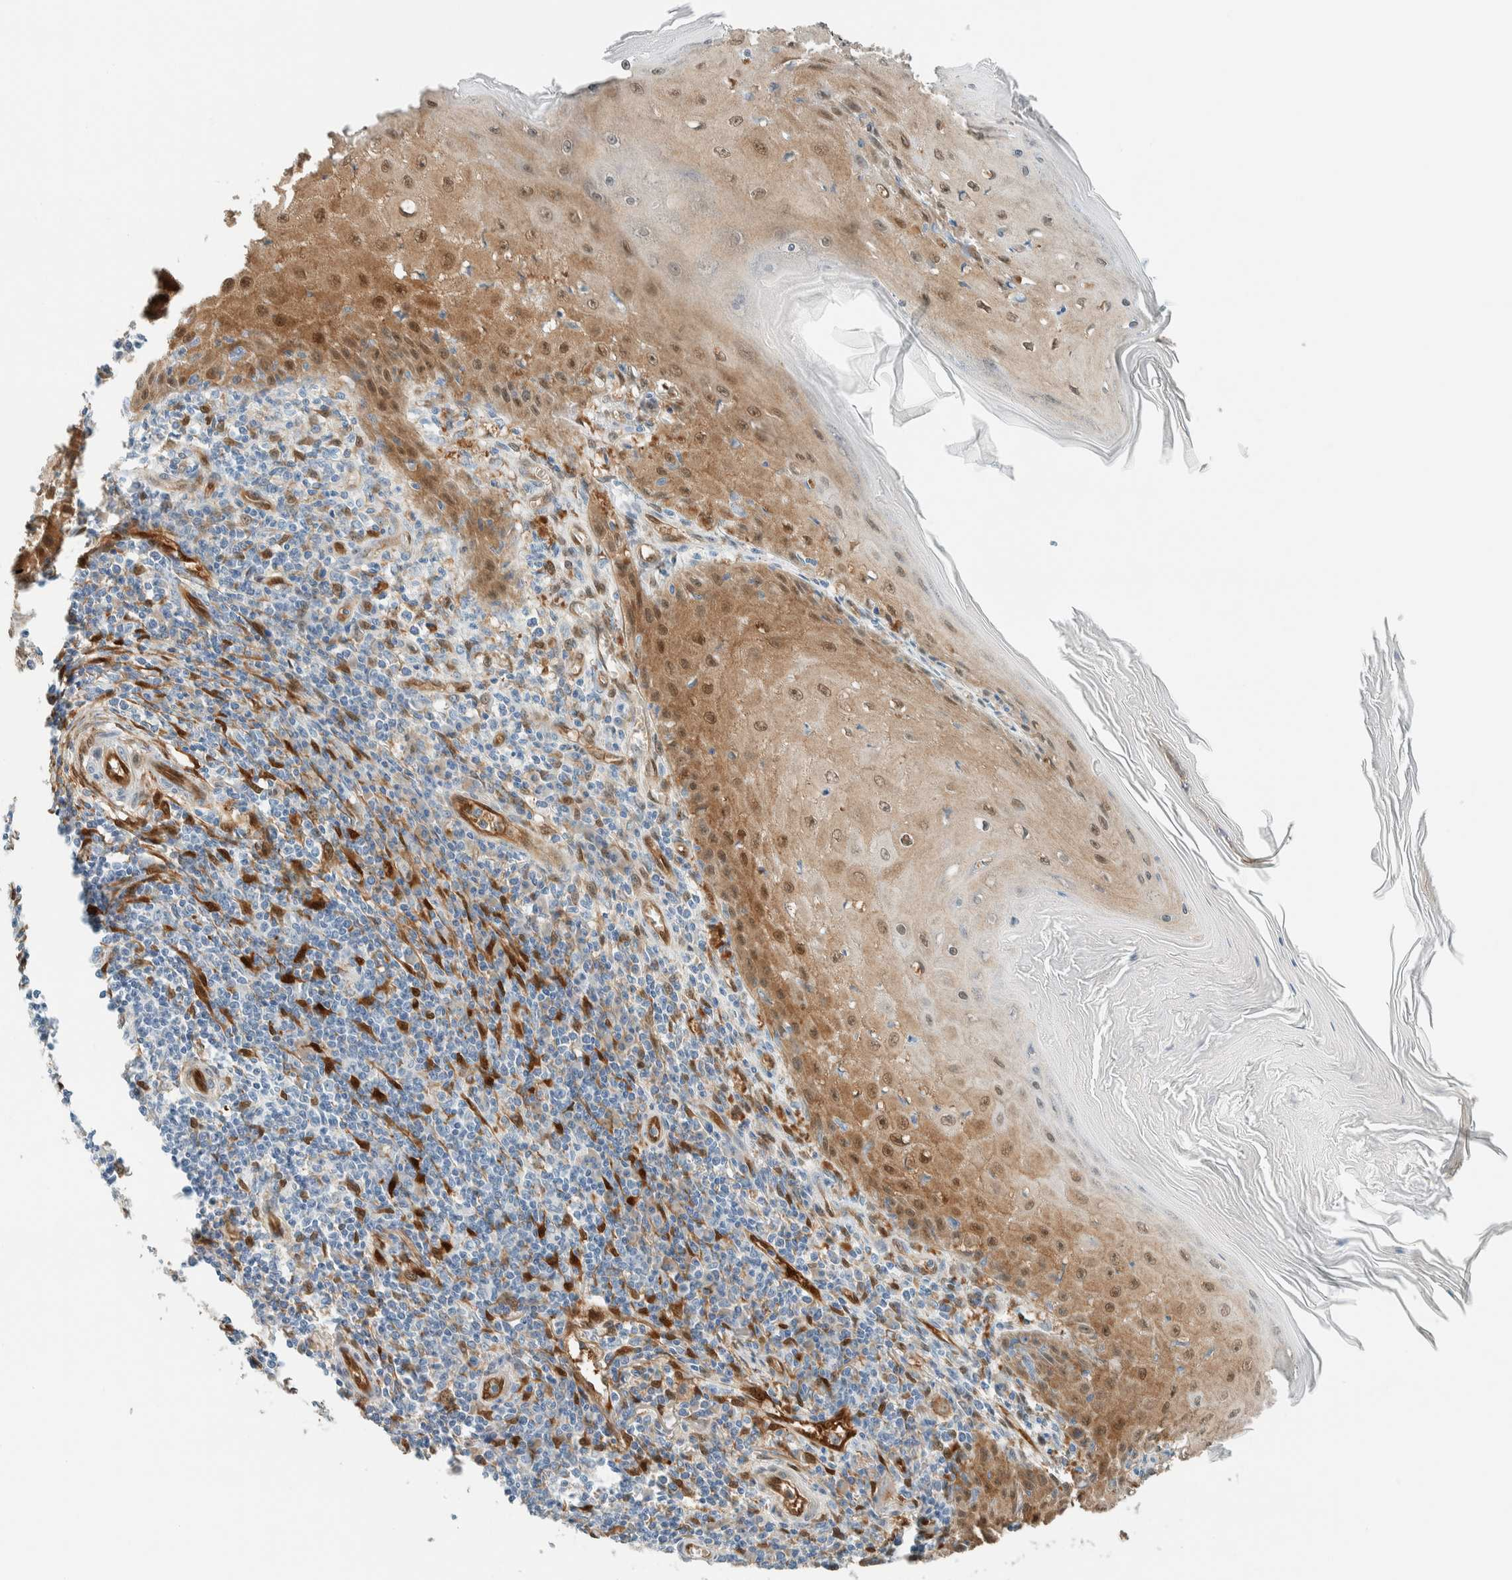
{"staining": {"intensity": "moderate", "quantity": ">75%", "location": "cytoplasmic/membranous,nuclear"}, "tissue": "skin cancer", "cell_type": "Tumor cells", "image_type": "cancer", "snomed": [{"axis": "morphology", "description": "Squamous cell carcinoma, NOS"}, {"axis": "topography", "description": "Skin"}], "caption": "This is a micrograph of immunohistochemistry staining of skin cancer (squamous cell carcinoma), which shows moderate expression in the cytoplasmic/membranous and nuclear of tumor cells.", "gene": "NXN", "patient": {"sex": "female", "age": 73}}